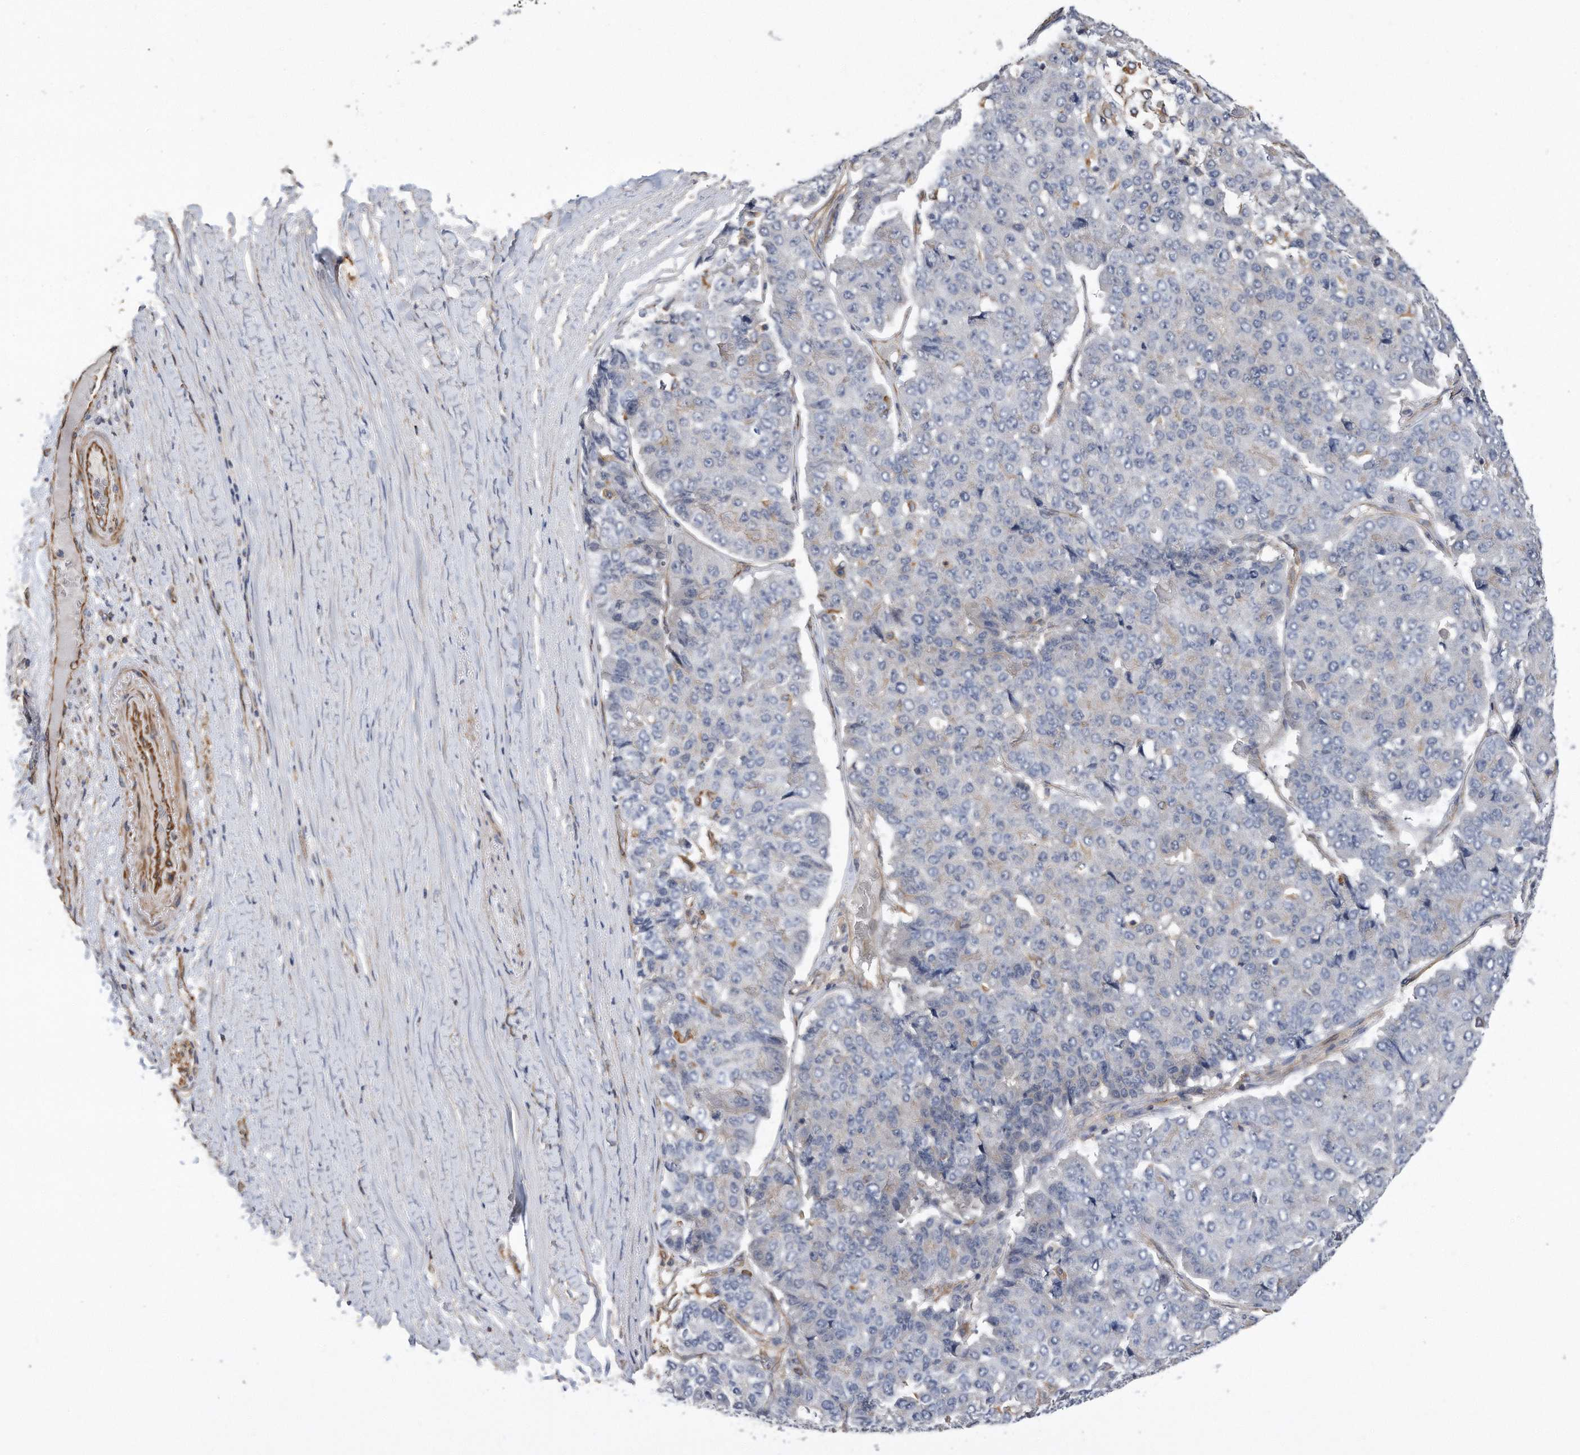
{"staining": {"intensity": "negative", "quantity": "none", "location": "none"}, "tissue": "pancreatic cancer", "cell_type": "Tumor cells", "image_type": "cancer", "snomed": [{"axis": "morphology", "description": "Adenocarcinoma, NOS"}, {"axis": "topography", "description": "Pancreas"}], "caption": "Immunohistochemistry (IHC) image of neoplastic tissue: human pancreatic cancer stained with DAB (3,3'-diaminobenzidine) exhibits no significant protein positivity in tumor cells.", "gene": "GPC1", "patient": {"sex": "male", "age": 50}}